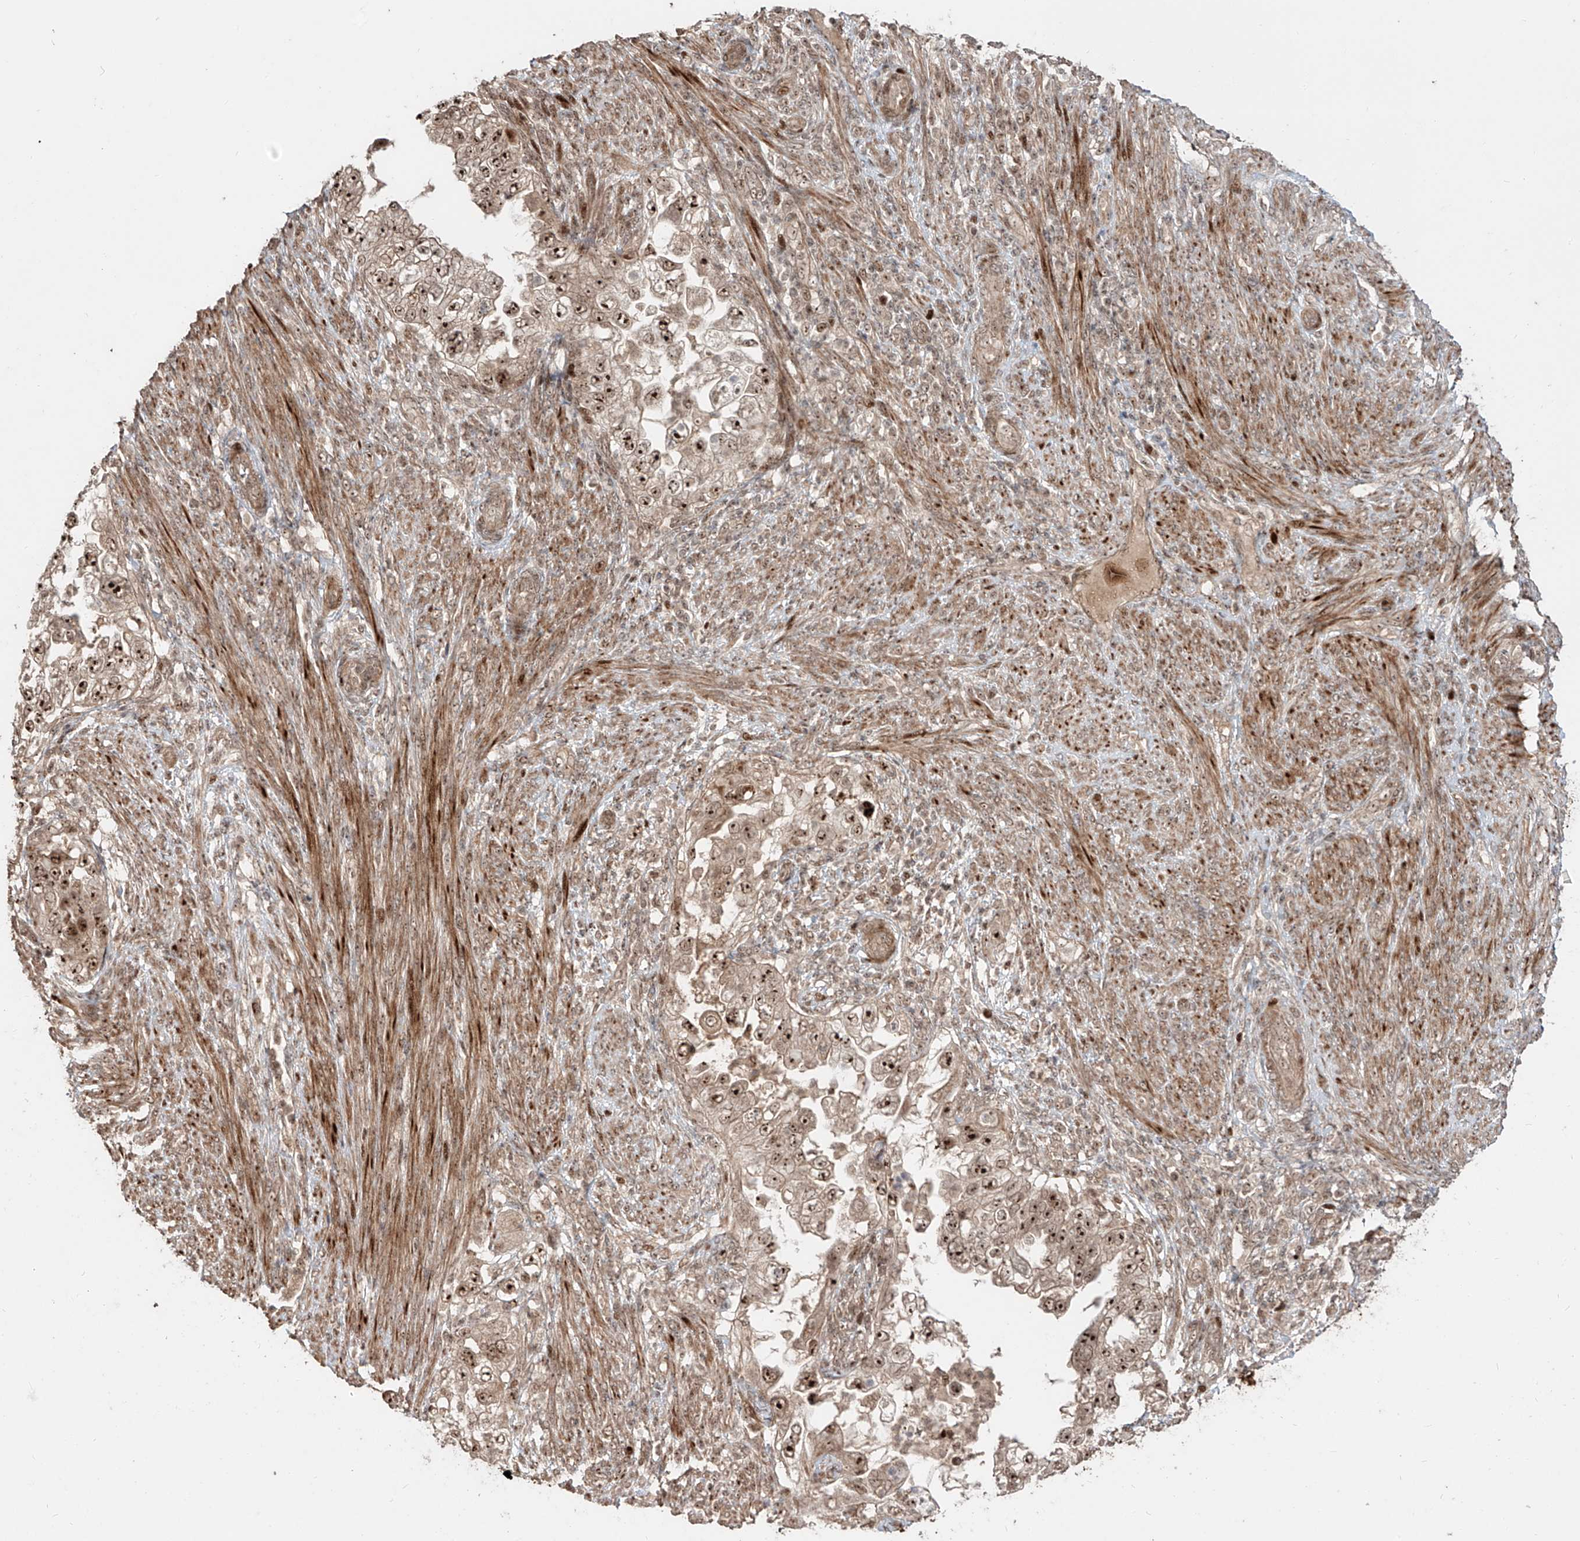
{"staining": {"intensity": "strong", "quantity": ">75%", "location": "nuclear"}, "tissue": "endometrial cancer", "cell_type": "Tumor cells", "image_type": "cancer", "snomed": [{"axis": "morphology", "description": "Adenocarcinoma, NOS"}, {"axis": "topography", "description": "Endometrium"}], "caption": "Endometrial adenocarcinoma tissue displays strong nuclear expression in approximately >75% of tumor cells The protein of interest is stained brown, and the nuclei are stained in blue (DAB IHC with brightfield microscopy, high magnification).", "gene": "ZNF710", "patient": {"sex": "female", "age": 85}}